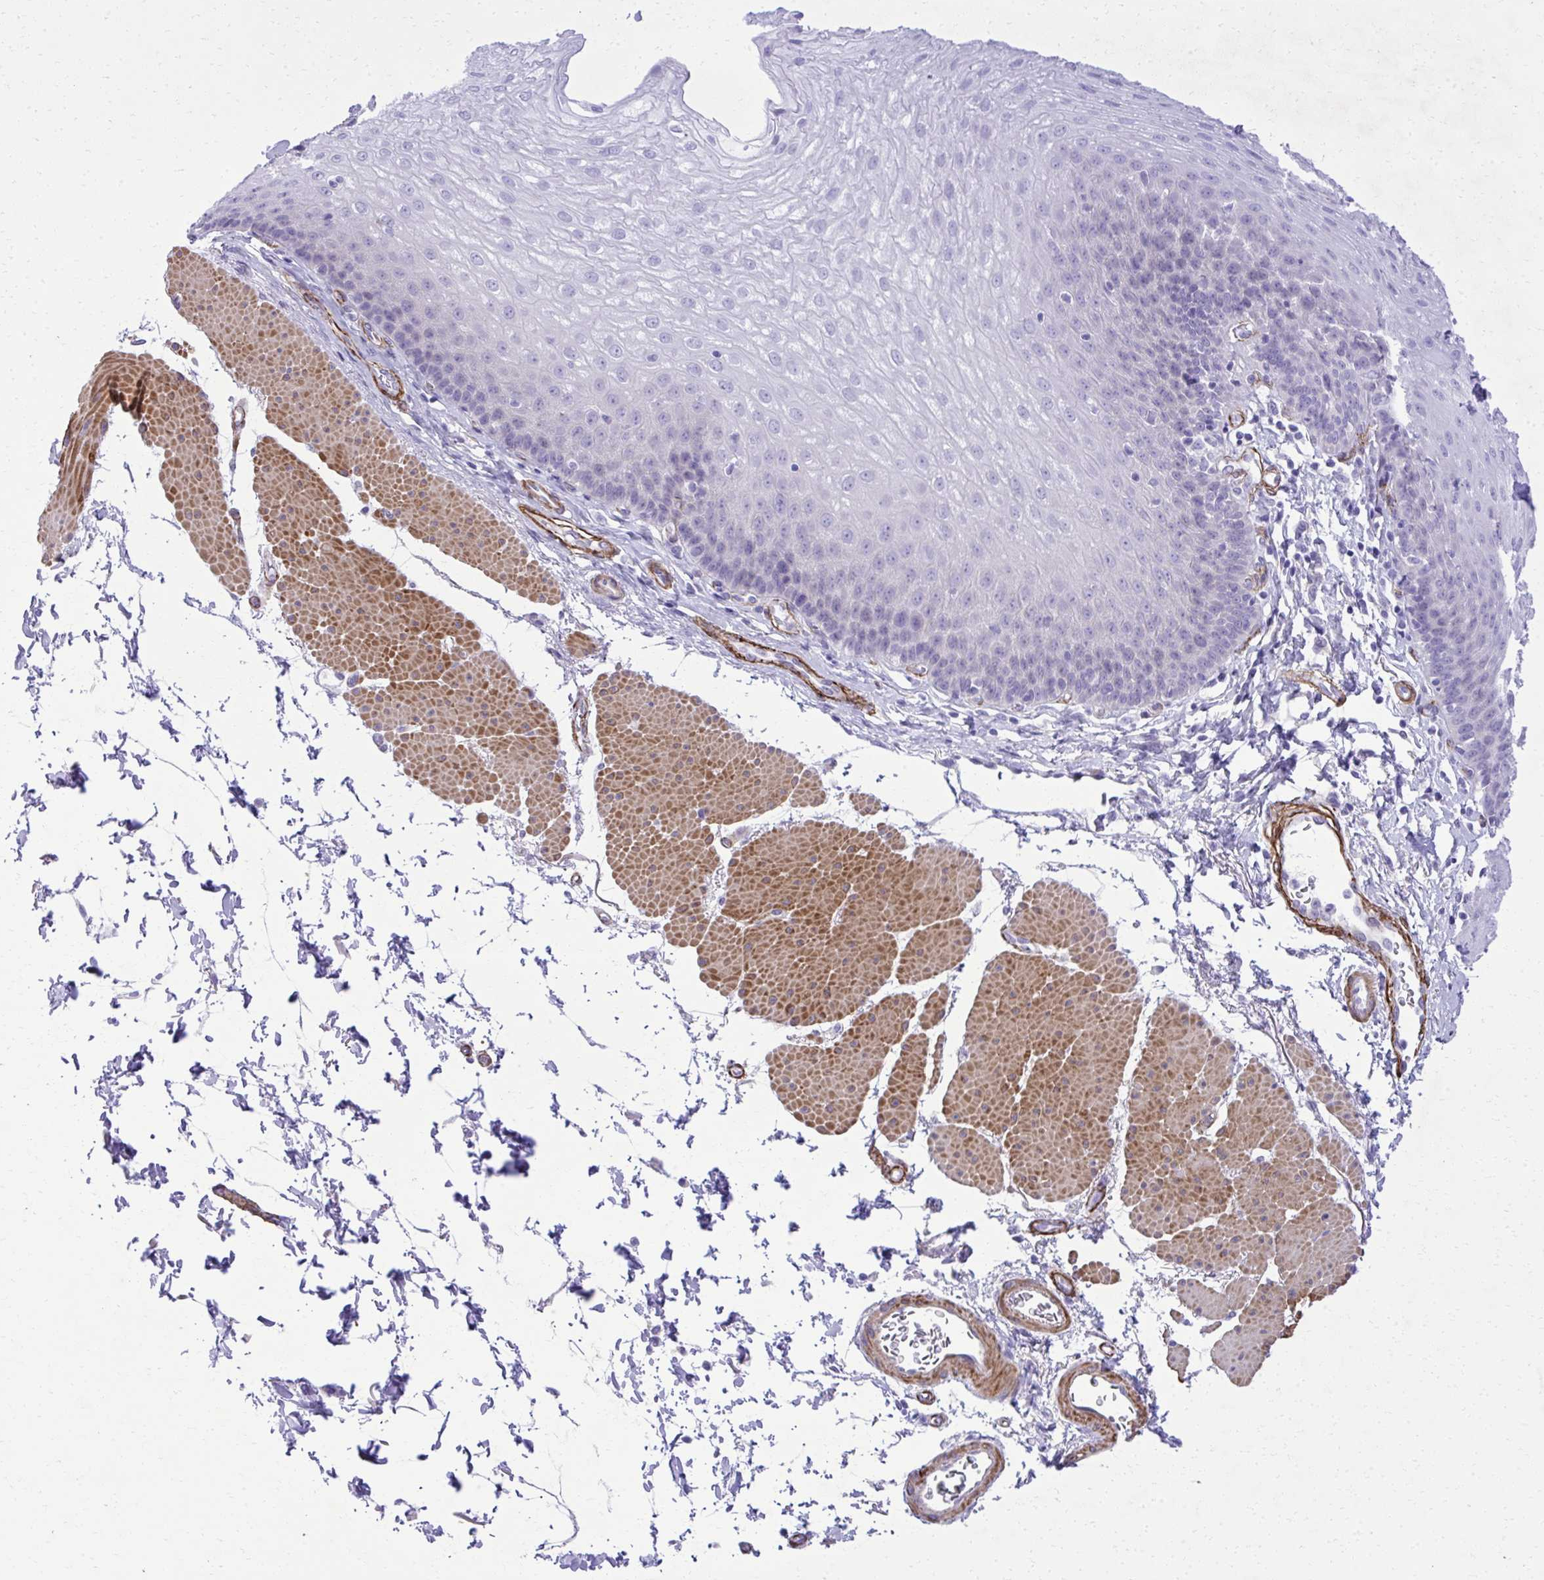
{"staining": {"intensity": "negative", "quantity": "none", "location": "none"}, "tissue": "esophagus", "cell_type": "Squamous epithelial cells", "image_type": "normal", "snomed": [{"axis": "morphology", "description": "Normal tissue, NOS"}, {"axis": "topography", "description": "Esophagus"}], "caption": "Human esophagus stained for a protein using immunohistochemistry exhibits no expression in squamous epithelial cells.", "gene": "PITPNM3", "patient": {"sex": "female", "age": 81}}